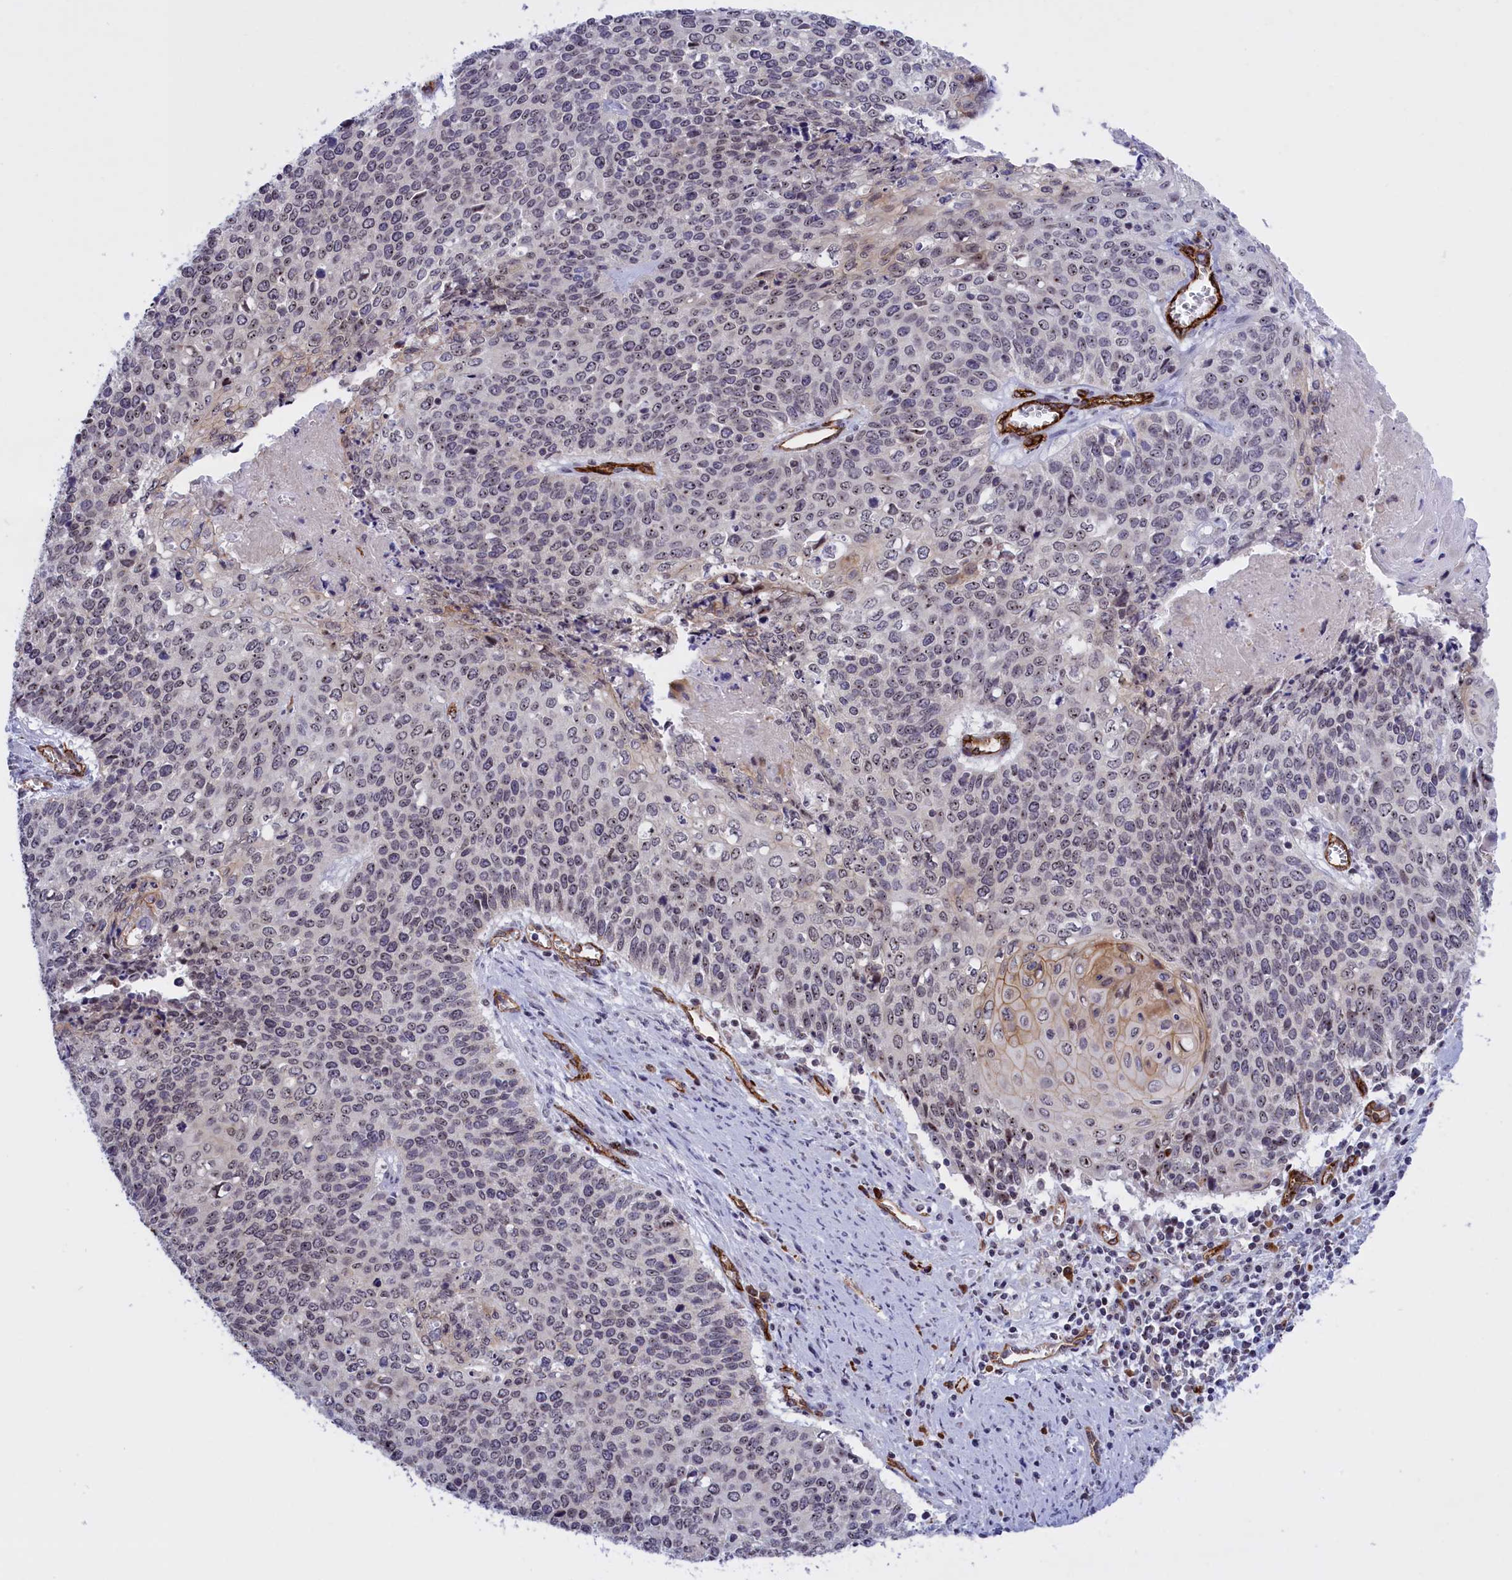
{"staining": {"intensity": "weak", "quantity": ">75%", "location": "nuclear"}, "tissue": "cervical cancer", "cell_type": "Tumor cells", "image_type": "cancer", "snomed": [{"axis": "morphology", "description": "Squamous cell carcinoma, NOS"}, {"axis": "topography", "description": "Cervix"}], "caption": "High-magnification brightfield microscopy of cervical cancer stained with DAB (brown) and counterstained with hematoxylin (blue). tumor cells exhibit weak nuclear staining is seen in about>75% of cells.", "gene": "MPND", "patient": {"sex": "female", "age": 39}}